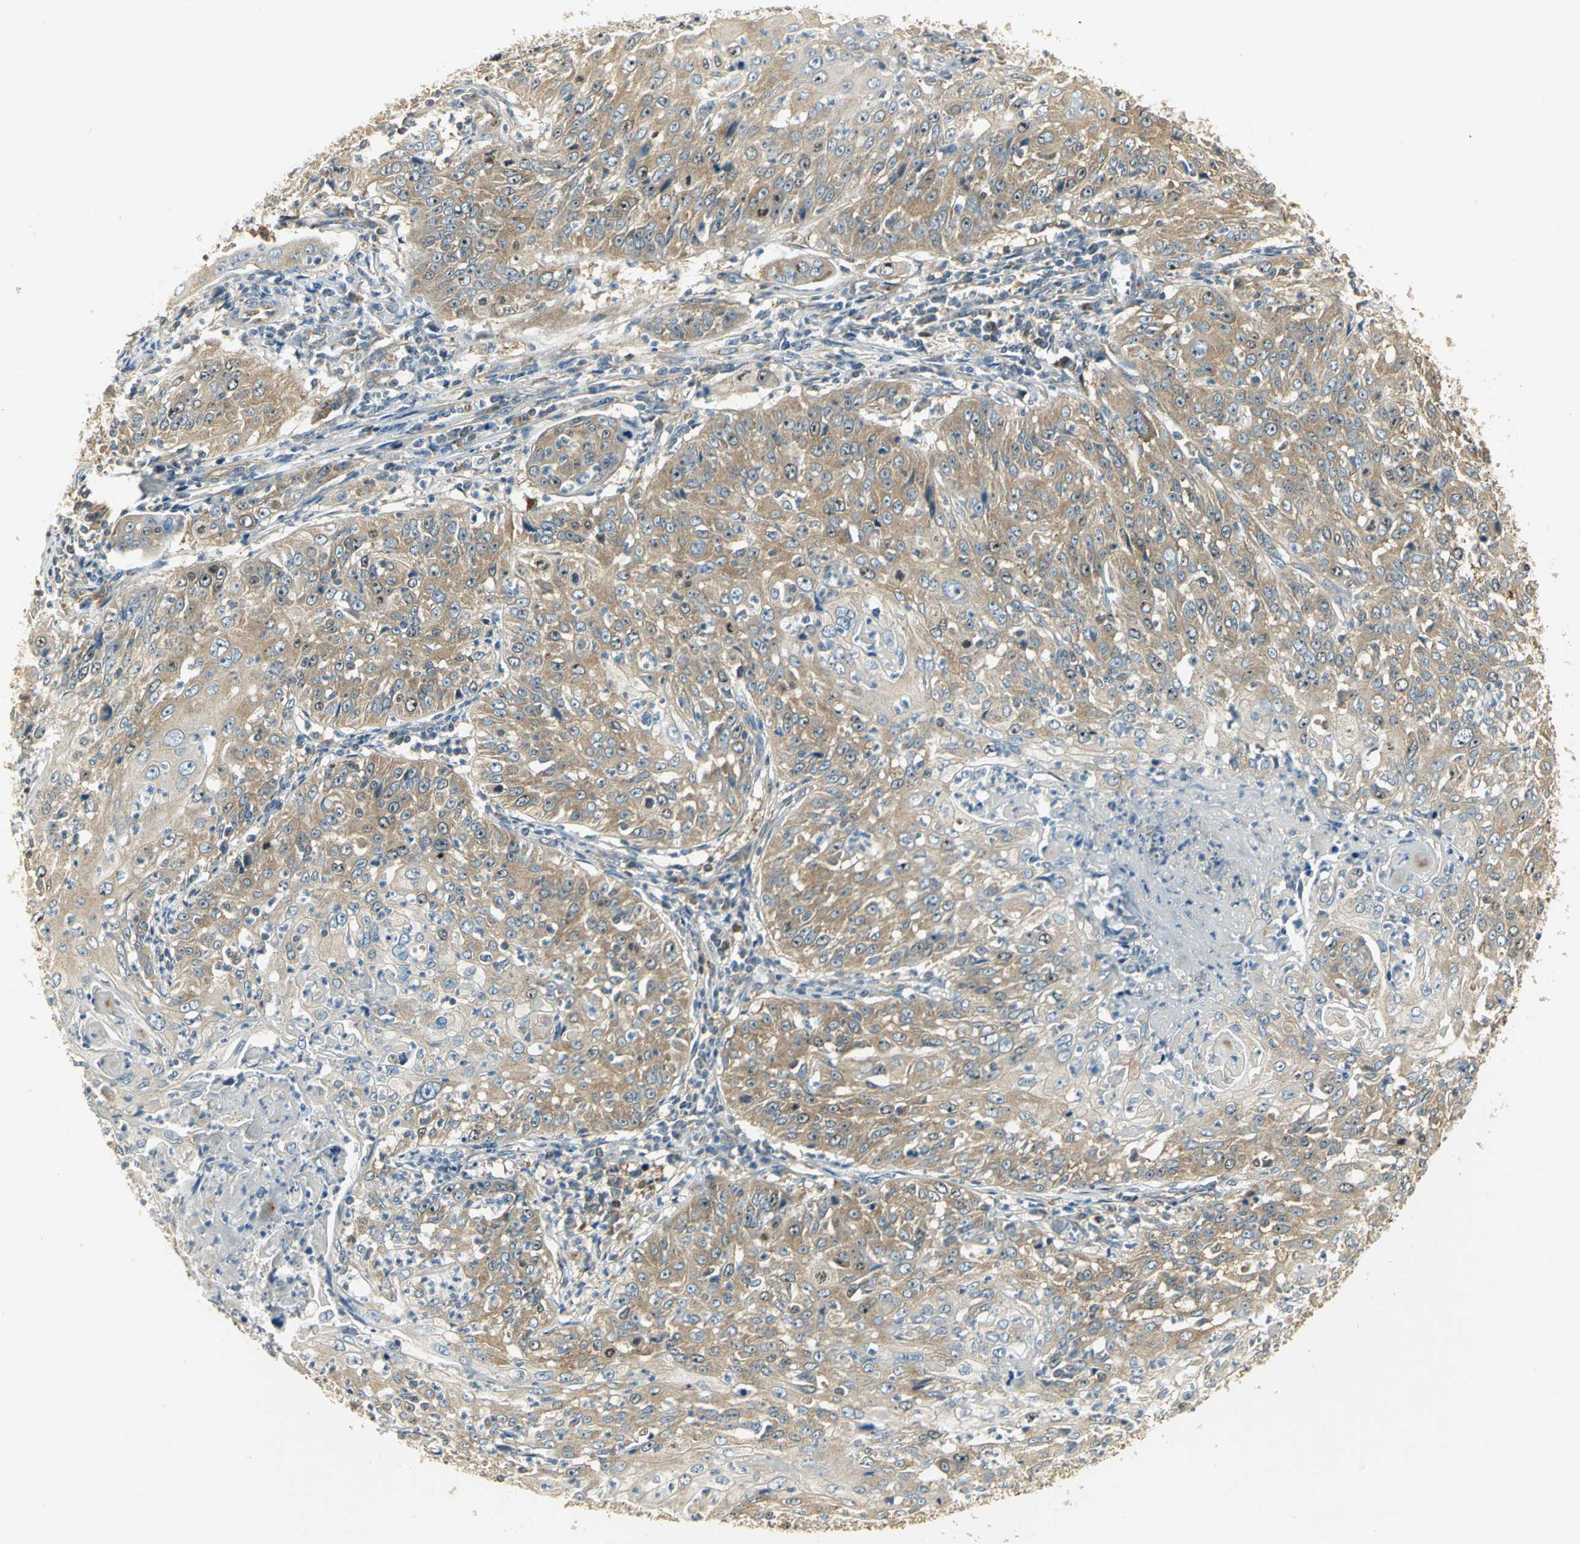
{"staining": {"intensity": "moderate", "quantity": ">75%", "location": "cytoplasmic/membranous"}, "tissue": "cervical cancer", "cell_type": "Tumor cells", "image_type": "cancer", "snomed": [{"axis": "morphology", "description": "Squamous cell carcinoma, NOS"}, {"axis": "topography", "description": "Cervix"}], "caption": "Immunohistochemistry of cervical cancer demonstrates medium levels of moderate cytoplasmic/membranous staining in about >75% of tumor cells.", "gene": "RARS1", "patient": {"sex": "female", "age": 39}}